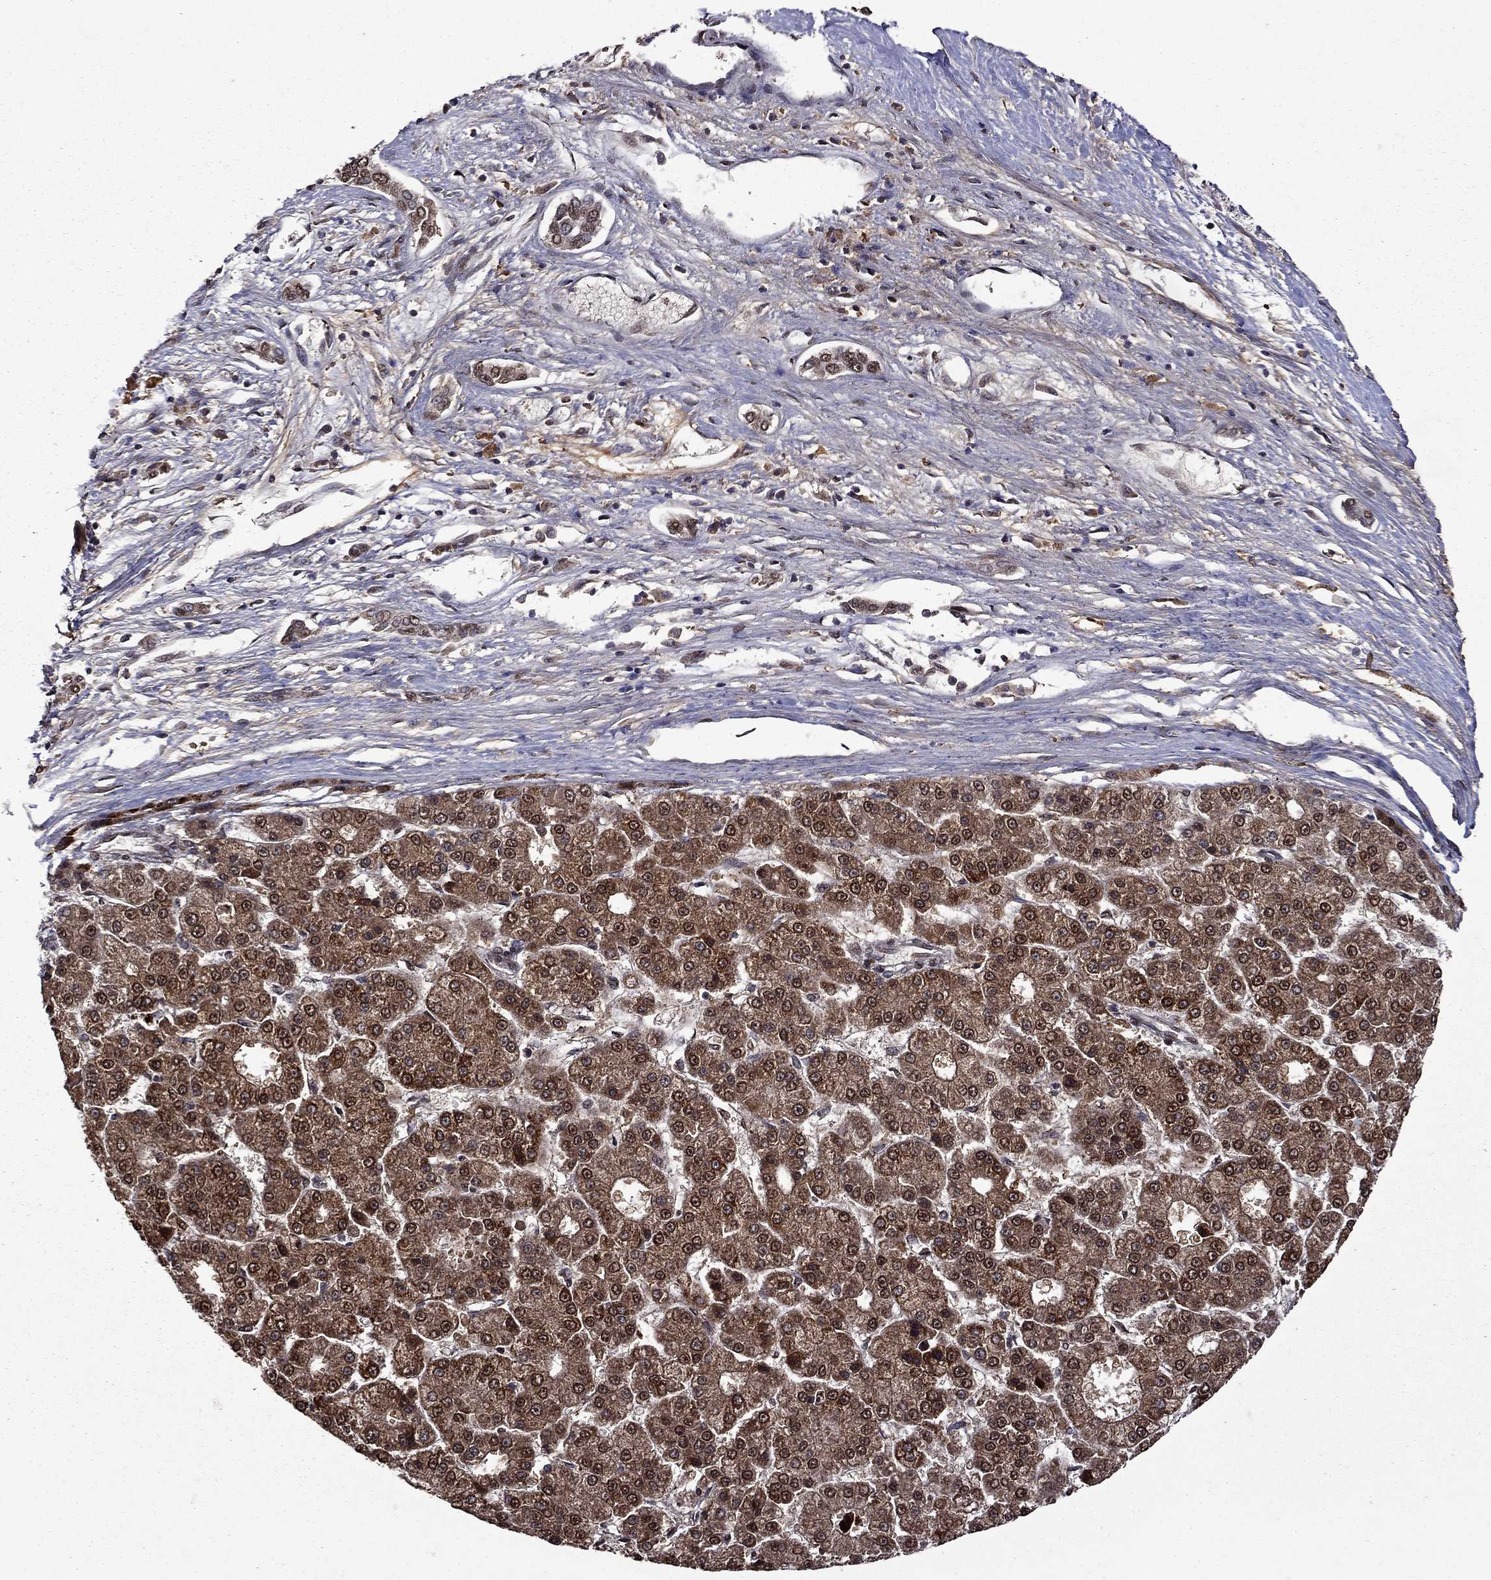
{"staining": {"intensity": "strong", "quantity": ">75%", "location": "cytoplasmic/membranous,nuclear"}, "tissue": "liver cancer", "cell_type": "Tumor cells", "image_type": "cancer", "snomed": [{"axis": "morphology", "description": "Carcinoma, Hepatocellular, NOS"}, {"axis": "topography", "description": "Liver"}], "caption": "A photomicrograph of liver cancer (hepatocellular carcinoma) stained for a protein shows strong cytoplasmic/membranous and nuclear brown staining in tumor cells.", "gene": "ITM2B", "patient": {"sex": "male", "age": 70}}